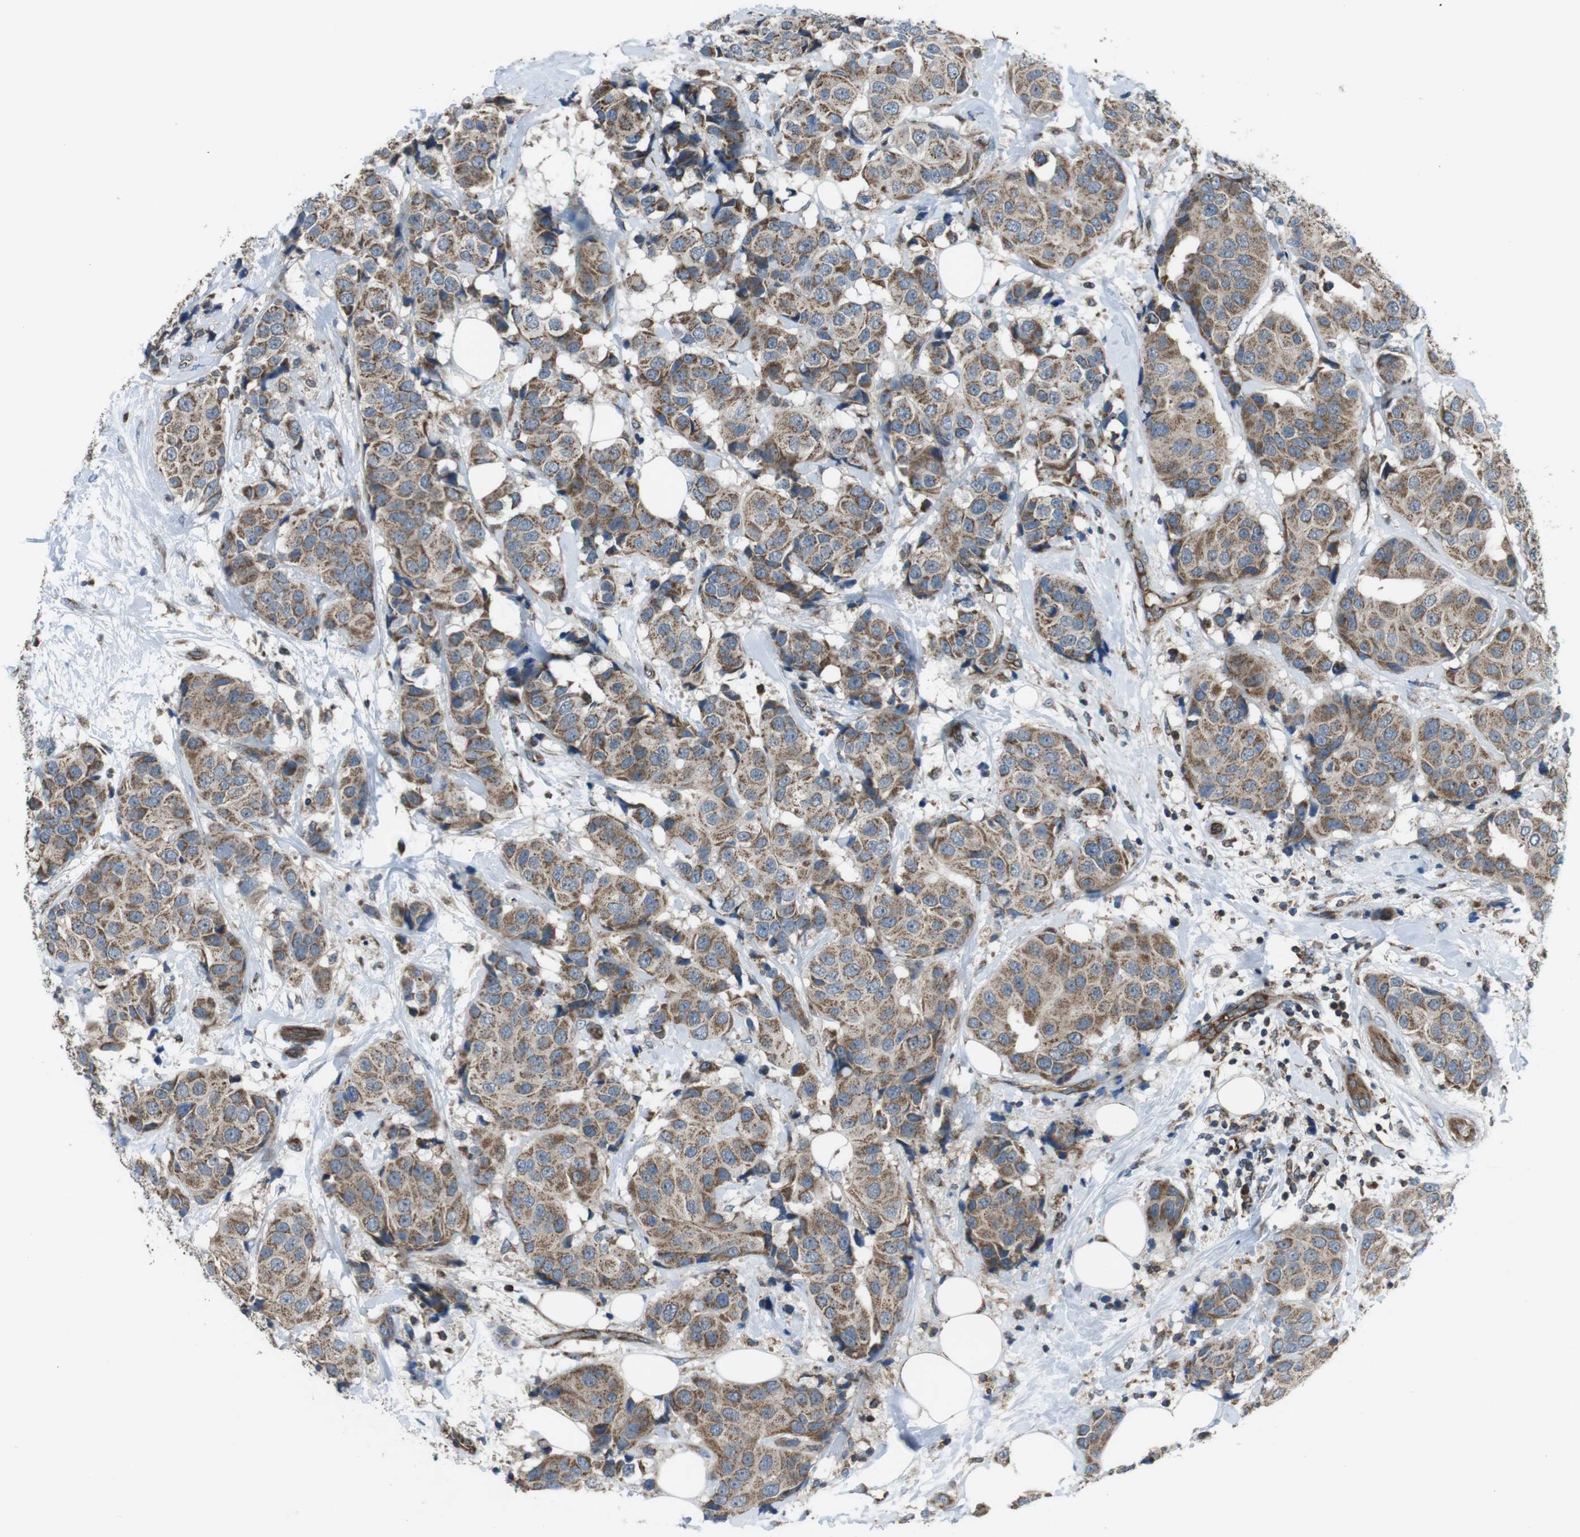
{"staining": {"intensity": "moderate", "quantity": ">75%", "location": "cytoplasmic/membranous"}, "tissue": "breast cancer", "cell_type": "Tumor cells", "image_type": "cancer", "snomed": [{"axis": "morphology", "description": "Normal tissue, NOS"}, {"axis": "morphology", "description": "Duct carcinoma"}, {"axis": "topography", "description": "Breast"}], "caption": "Tumor cells display moderate cytoplasmic/membranous positivity in about >75% of cells in breast cancer.", "gene": "GIMAP8", "patient": {"sex": "female", "age": 39}}